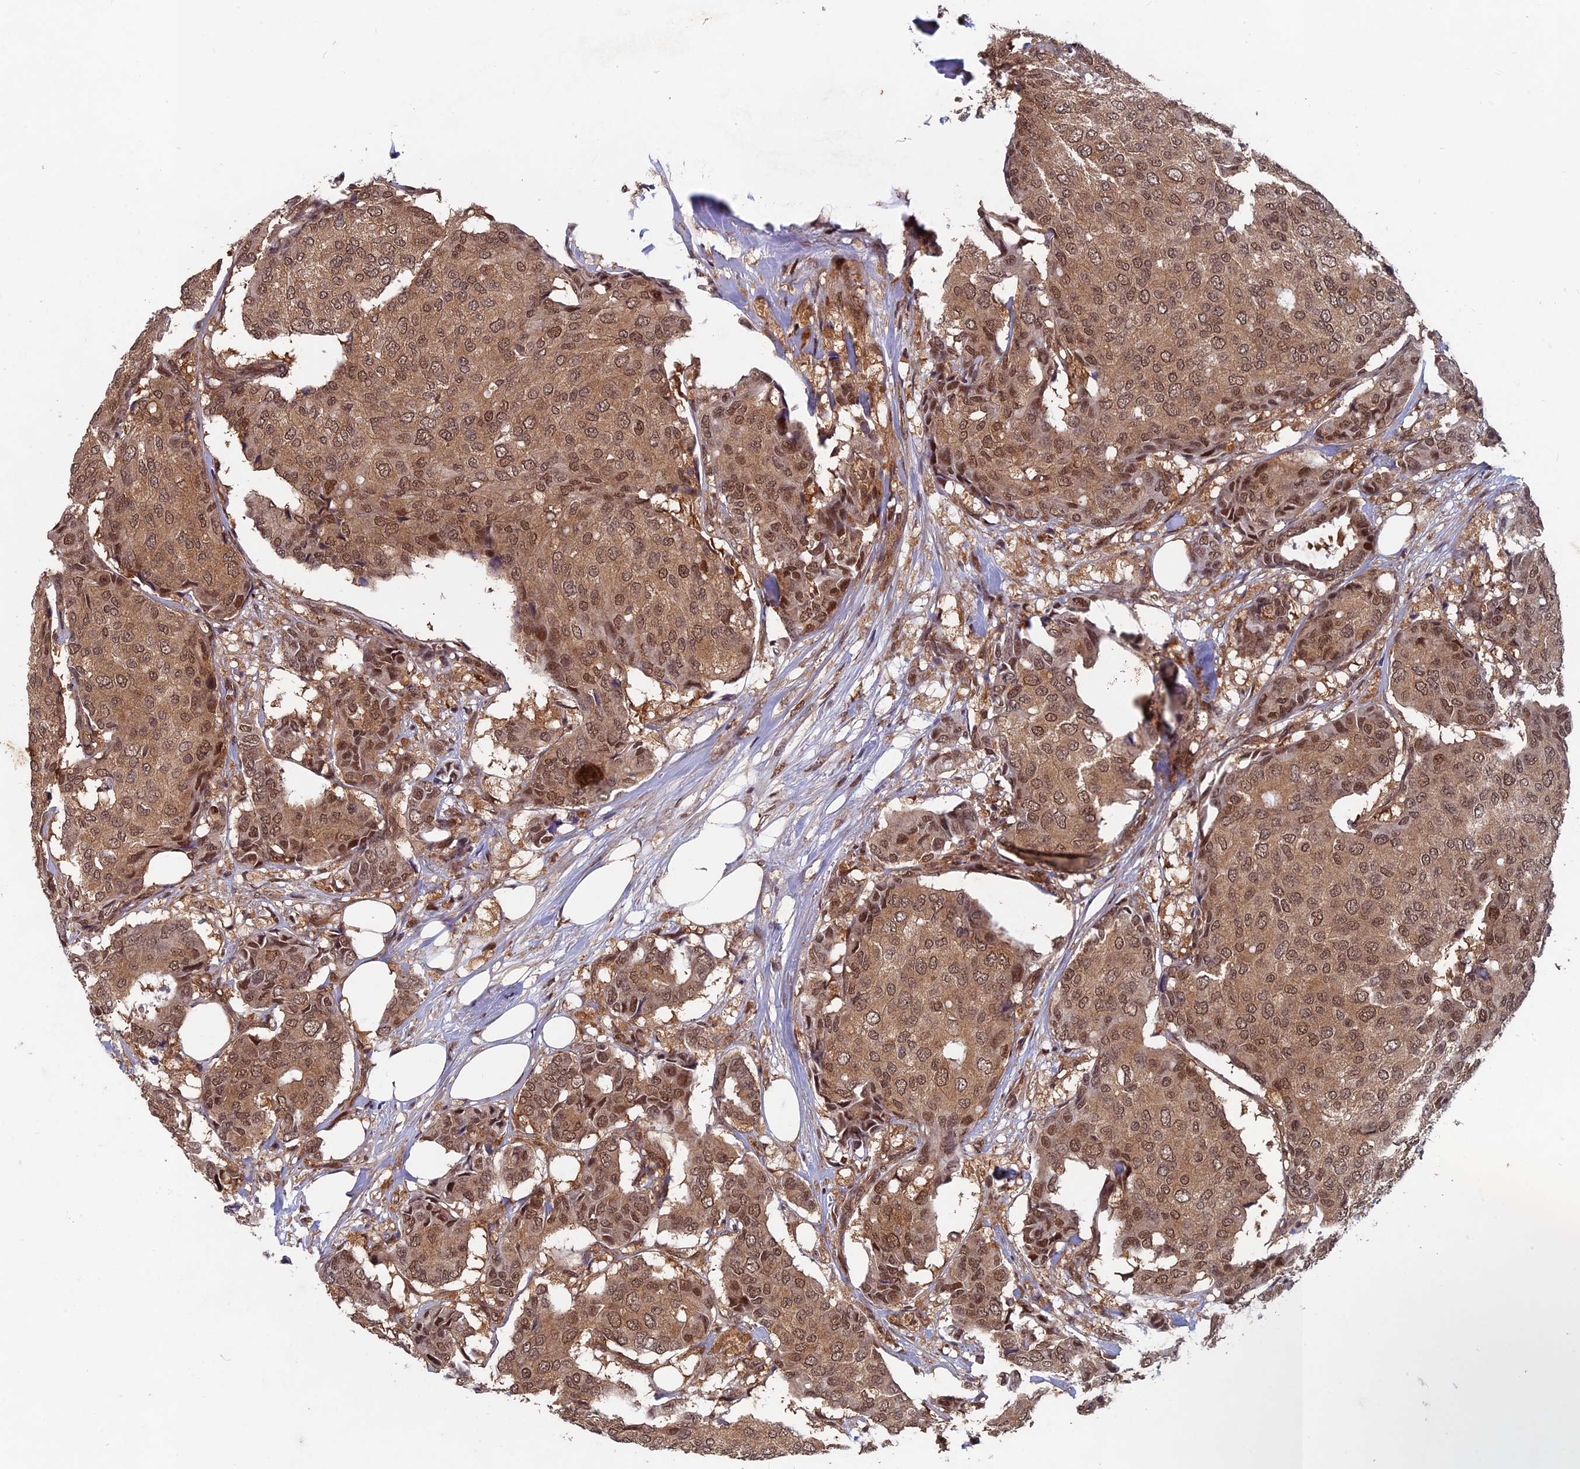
{"staining": {"intensity": "moderate", "quantity": ">75%", "location": "cytoplasmic/membranous,nuclear"}, "tissue": "breast cancer", "cell_type": "Tumor cells", "image_type": "cancer", "snomed": [{"axis": "morphology", "description": "Duct carcinoma"}, {"axis": "topography", "description": "Breast"}], "caption": "An immunohistochemistry (IHC) micrograph of neoplastic tissue is shown. Protein staining in brown highlights moderate cytoplasmic/membranous and nuclear positivity in breast cancer (infiltrating ductal carcinoma) within tumor cells.", "gene": "FAM53C", "patient": {"sex": "female", "age": 75}}